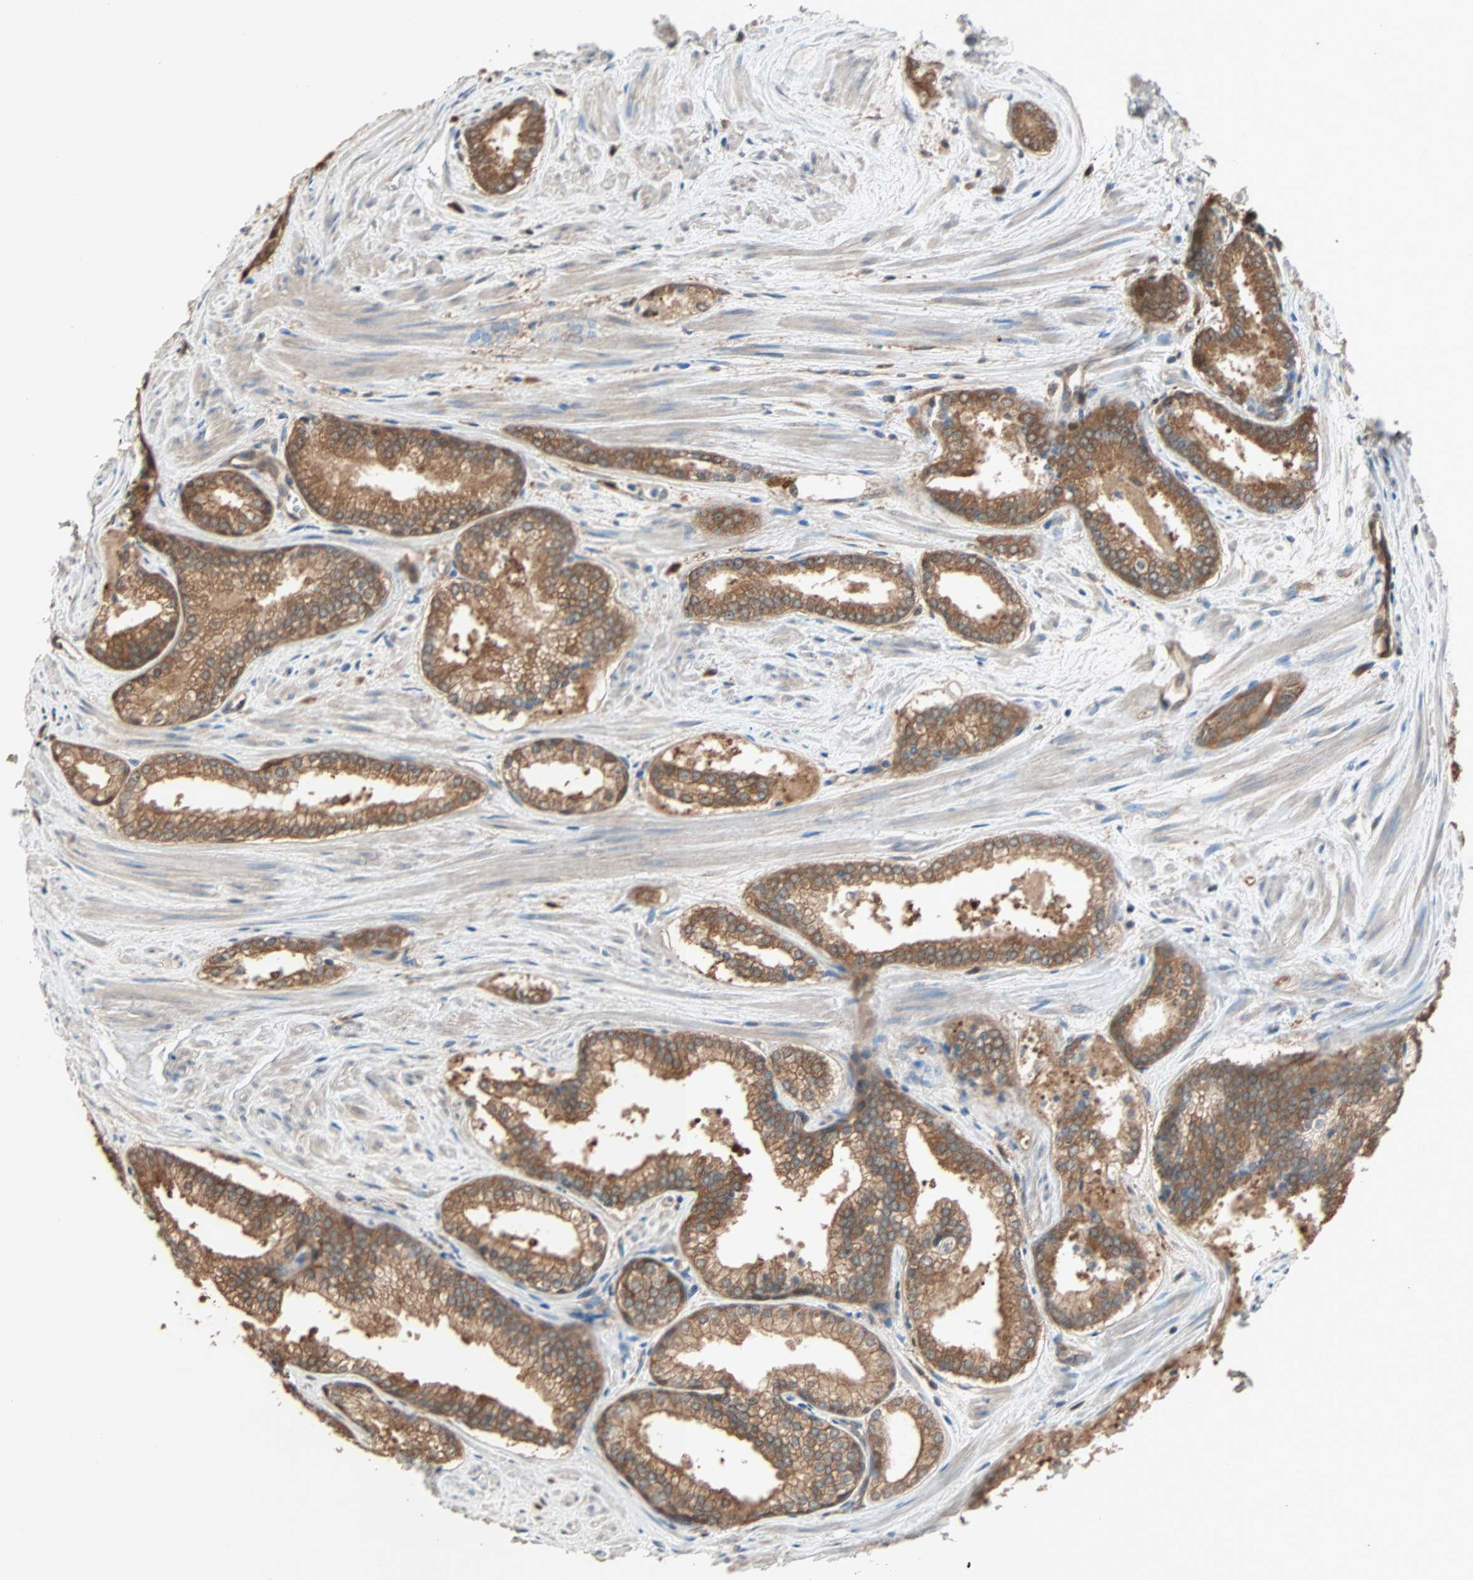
{"staining": {"intensity": "strong", "quantity": ">75%", "location": "cytoplasmic/membranous"}, "tissue": "prostate cancer", "cell_type": "Tumor cells", "image_type": "cancer", "snomed": [{"axis": "morphology", "description": "Adenocarcinoma, Low grade"}, {"axis": "topography", "description": "Prostate"}], "caption": "Immunohistochemical staining of human prostate low-grade adenocarcinoma reveals strong cytoplasmic/membranous protein positivity in about >75% of tumor cells.", "gene": "PRDX1", "patient": {"sex": "male", "age": 60}}